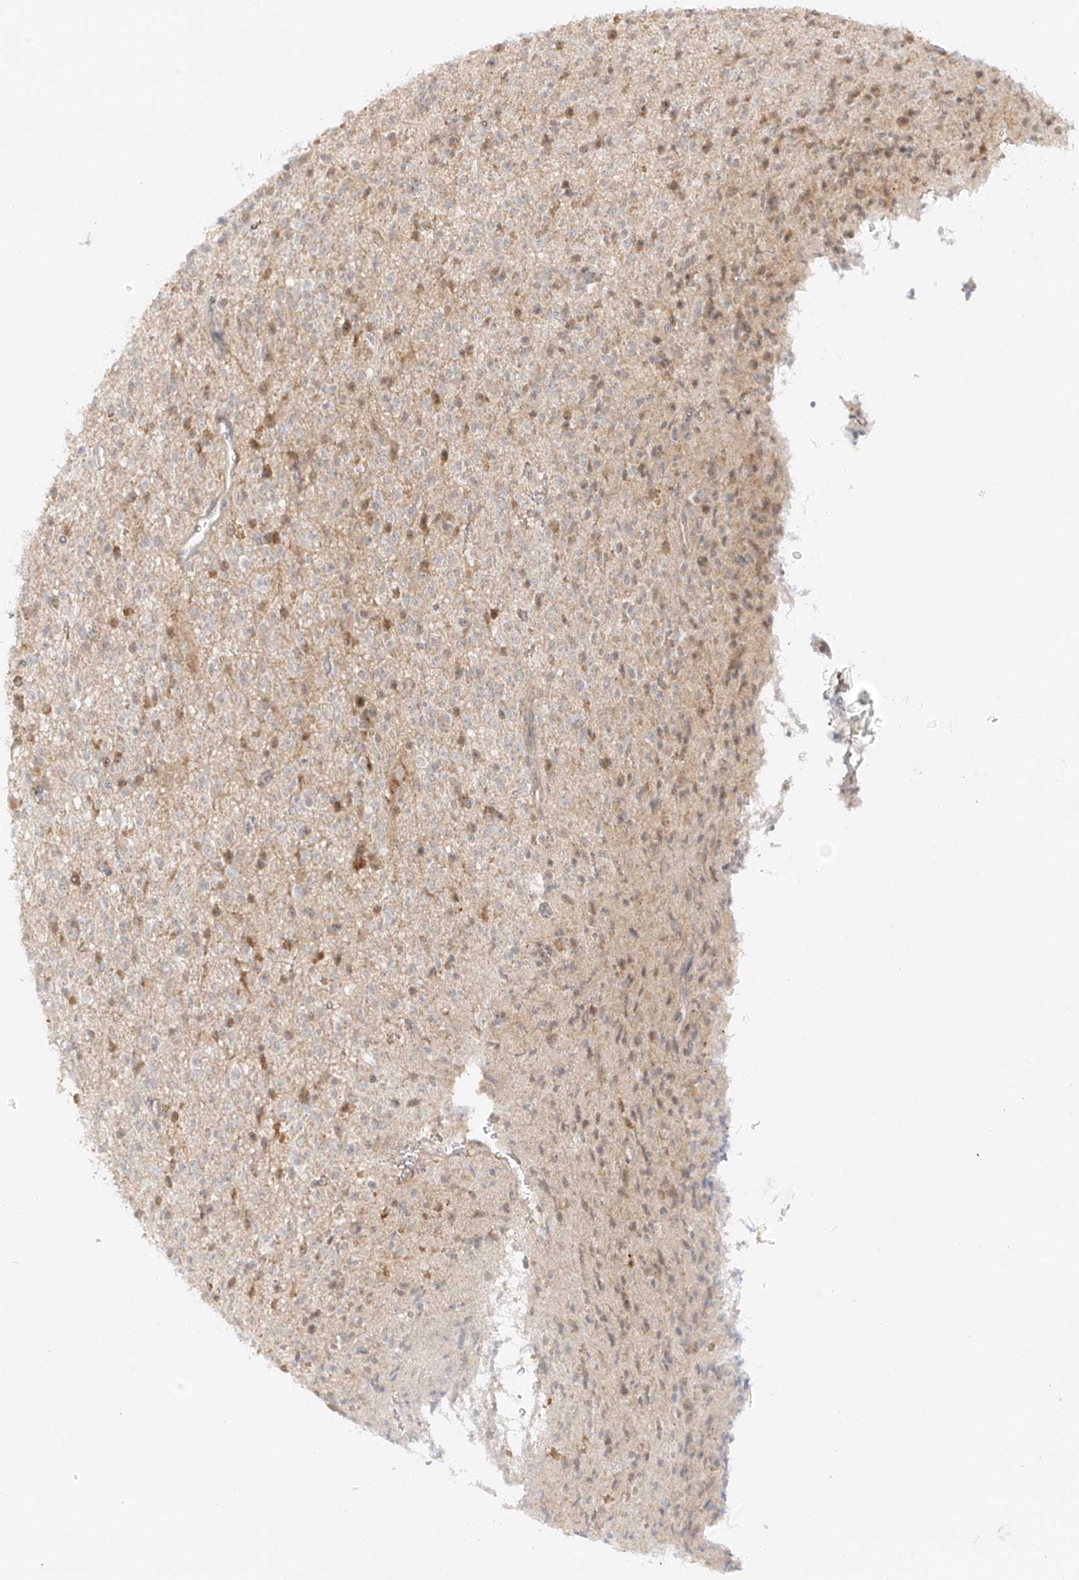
{"staining": {"intensity": "moderate", "quantity": "<25%", "location": "cytoplasmic/membranous"}, "tissue": "glioma", "cell_type": "Tumor cells", "image_type": "cancer", "snomed": [{"axis": "morphology", "description": "Glioma, malignant, High grade"}, {"axis": "topography", "description": "Brain"}], "caption": "This is a histology image of immunohistochemistry staining of glioma, which shows moderate expression in the cytoplasmic/membranous of tumor cells.", "gene": "MIPEP", "patient": {"sex": "male", "age": 34}}